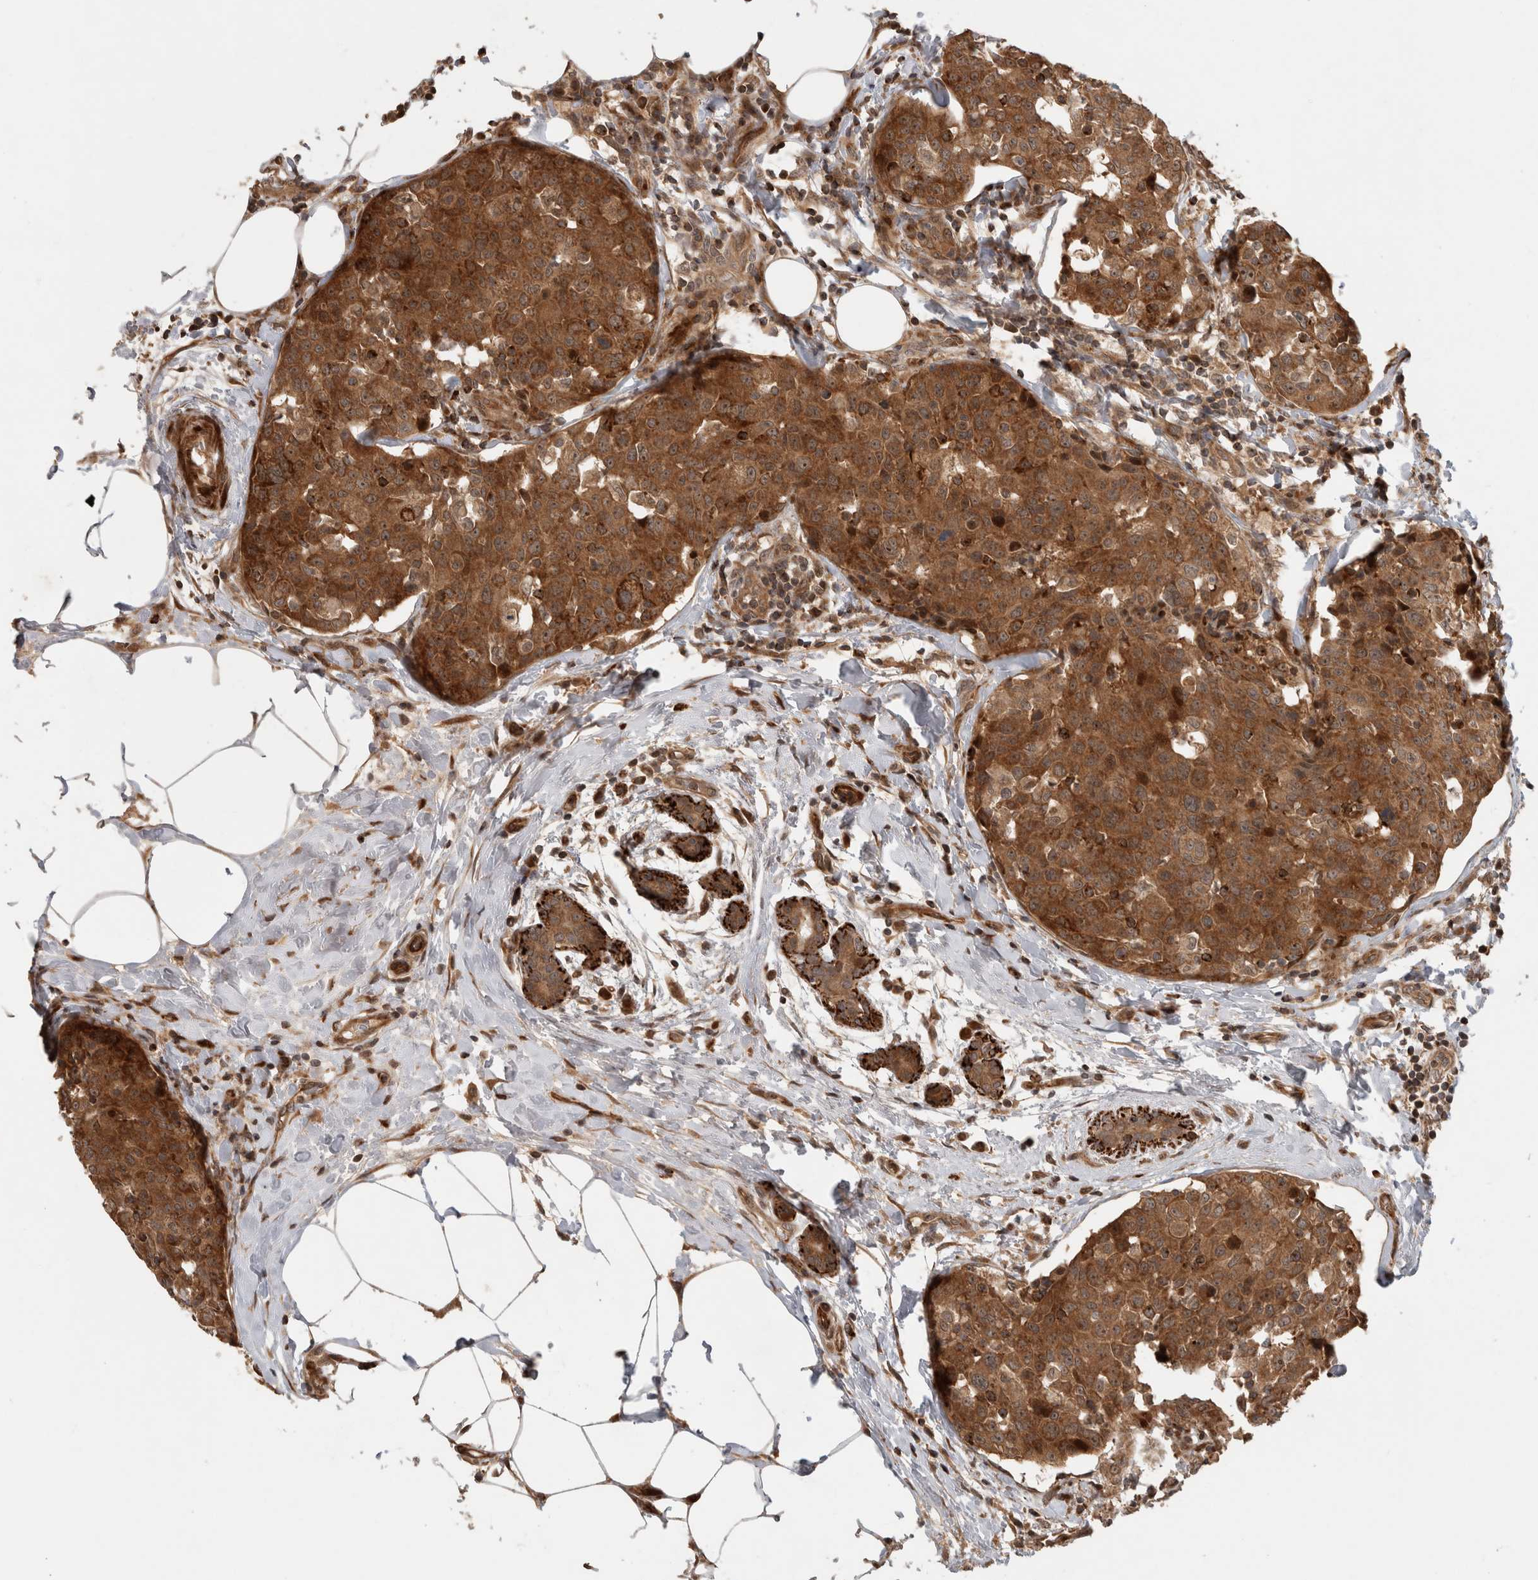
{"staining": {"intensity": "strong", "quantity": ">75%", "location": "cytoplasmic/membranous"}, "tissue": "breast cancer", "cell_type": "Tumor cells", "image_type": "cancer", "snomed": [{"axis": "morphology", "description": "Normal tissue, NOS"}, {"axis": "morphology", "description": "Duct carcinoma"}, {"axis": "topography", "description": "Breast"}], "caption": "The immunohistochemical stain shows strong cytoplasmic/membranous positivity in tumor cells of invasive ductal carcinoma (breast) tissue.", "gene": "SERAC1", "patient": {"sex": "female", "age": 37}}